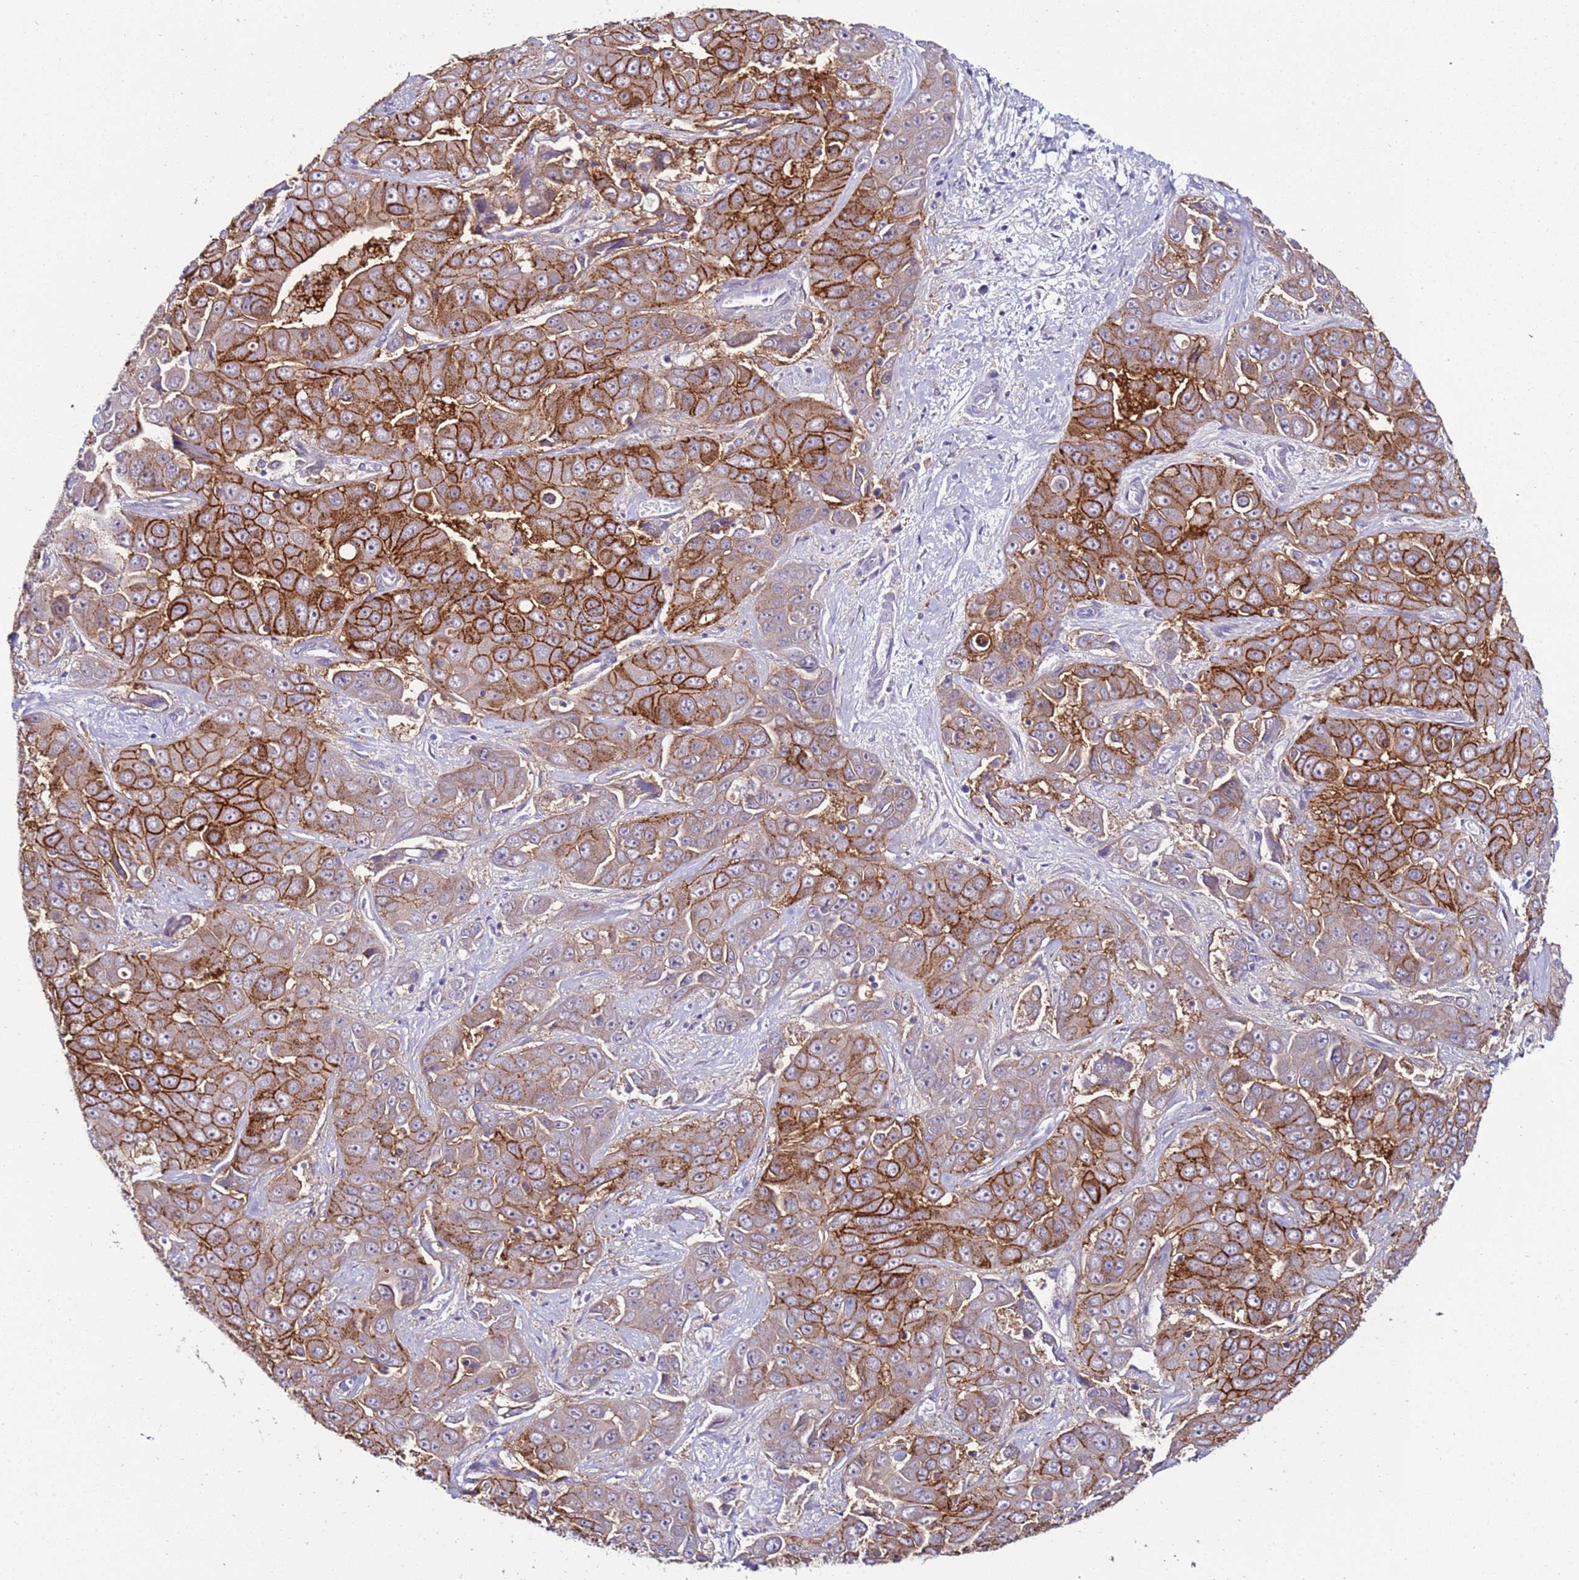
{"staining": {"intensity": "strong", "quantity": "25%-75%", "location": "cytoplasmic/membranous"}, "tissue": "liver cancer", "cell_type": "Tumor cells", "image_type": "cancer", "snomed": [{"axis": "morphology", "description": "Cholangiocarcinoma"}, {"axis": "topography", "description": "Liver"}], "caption": "Cholangiocarcinoma (liver) stained with immunohistochemistry (IHC) demonstrates strong cytoplasmic/membranous staining in about 25%-75% of tumor cells.", "gene": "GPN3", "patient": {"sex": "female", "age": 52}}